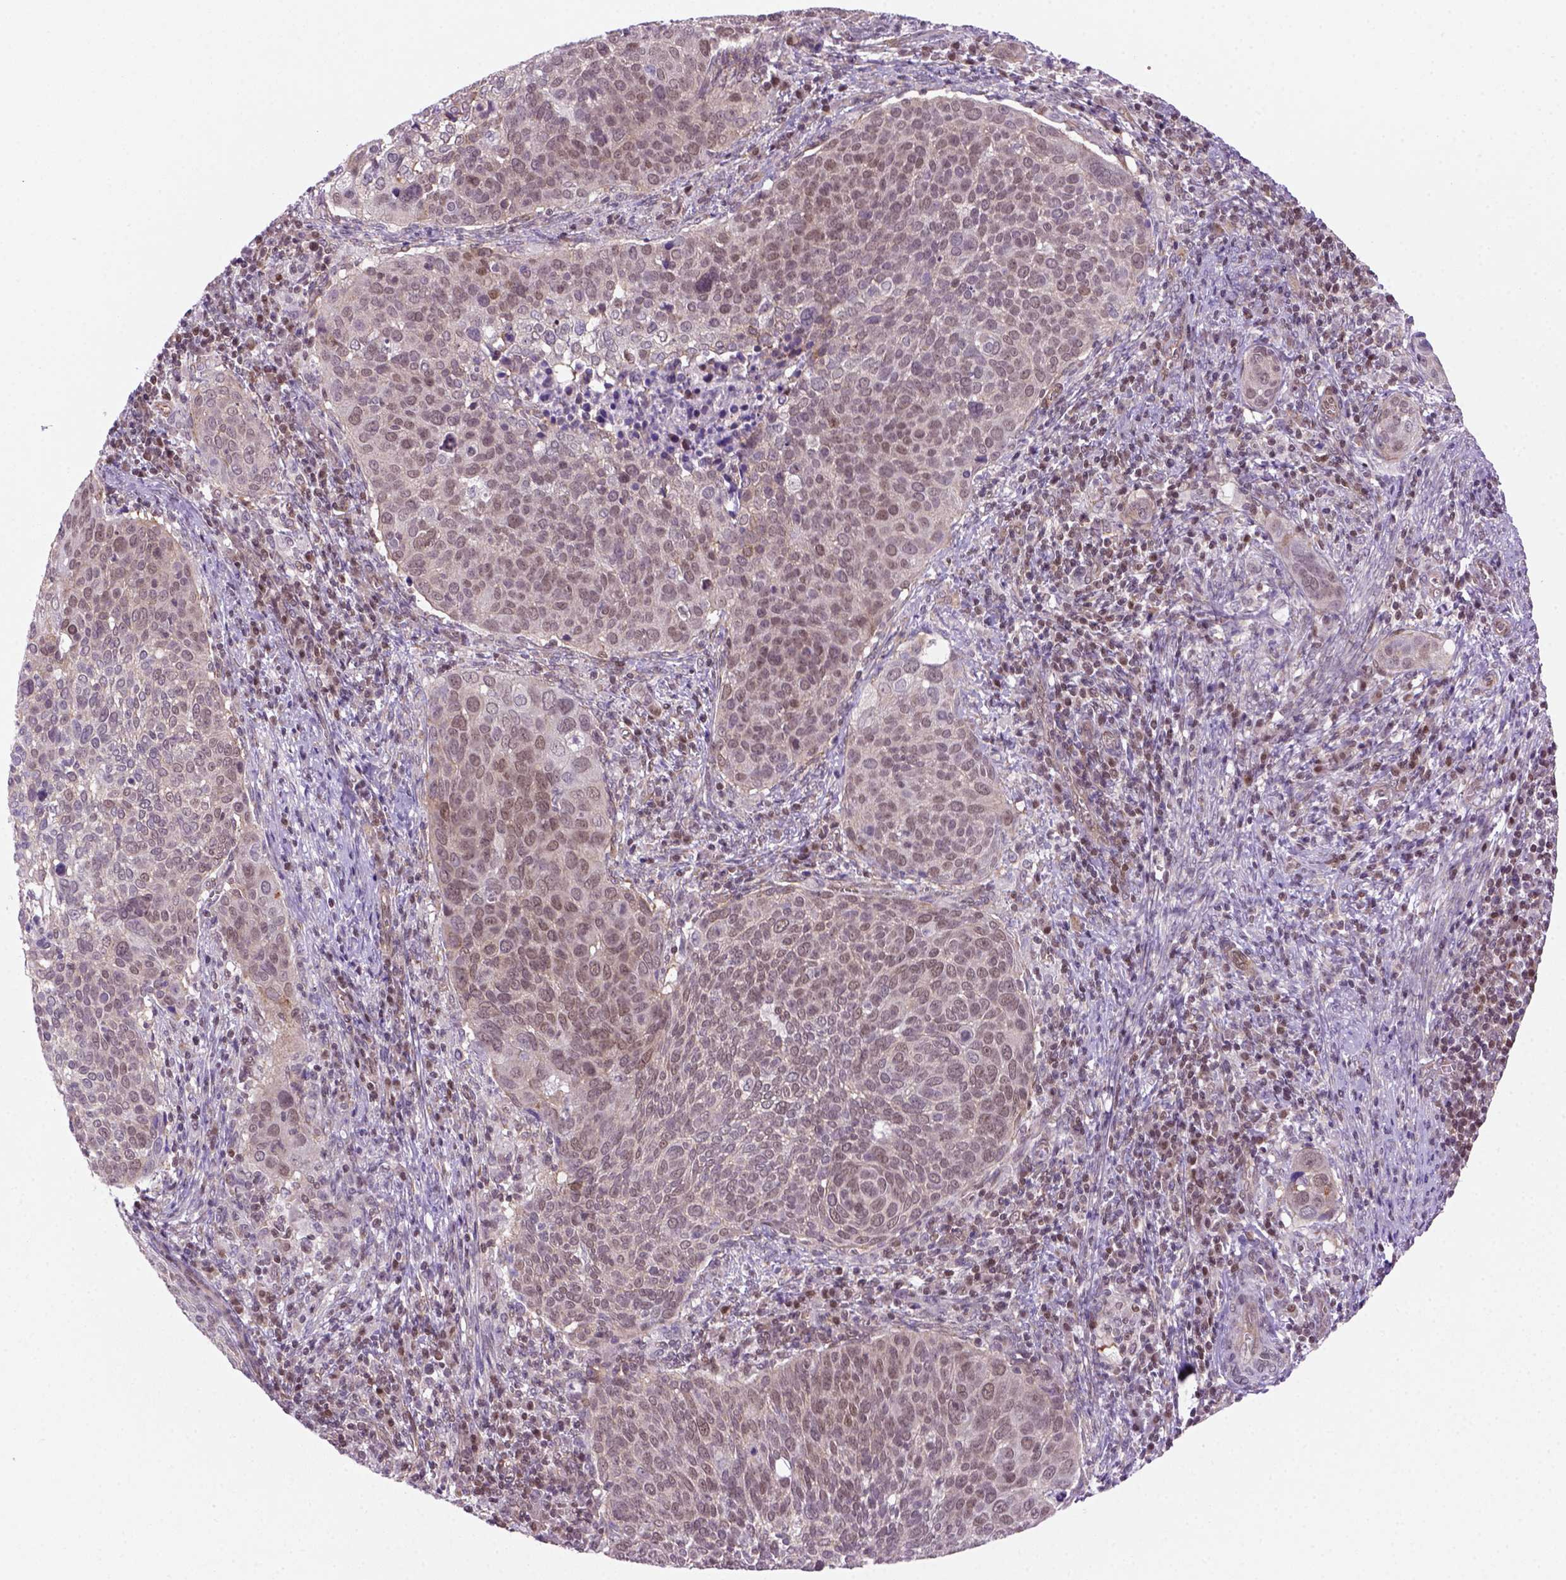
{"staining": {"intensity": "weak", "quantity": "<25%", "location": "nuclear"}, "tissue": "cervical cancer", "cell_type": "Tumor cells", "image_type": "cancer", "snomed": [{"axis": "morphology", "description": "Squamous cell carcinoma, NOS"}, {"axis": "topography", "description": "Cervix"}], "caption": "The micrograph reveals no staining of tumor cells in cervical squamous cell carcinoma. (DAB (3,3'-diaminobenzidine) immunohistochemistry (IHC) with hematoxylin counter stain).", "gene": "MGMT", "patient": {"sex": "female", "age": 39}}